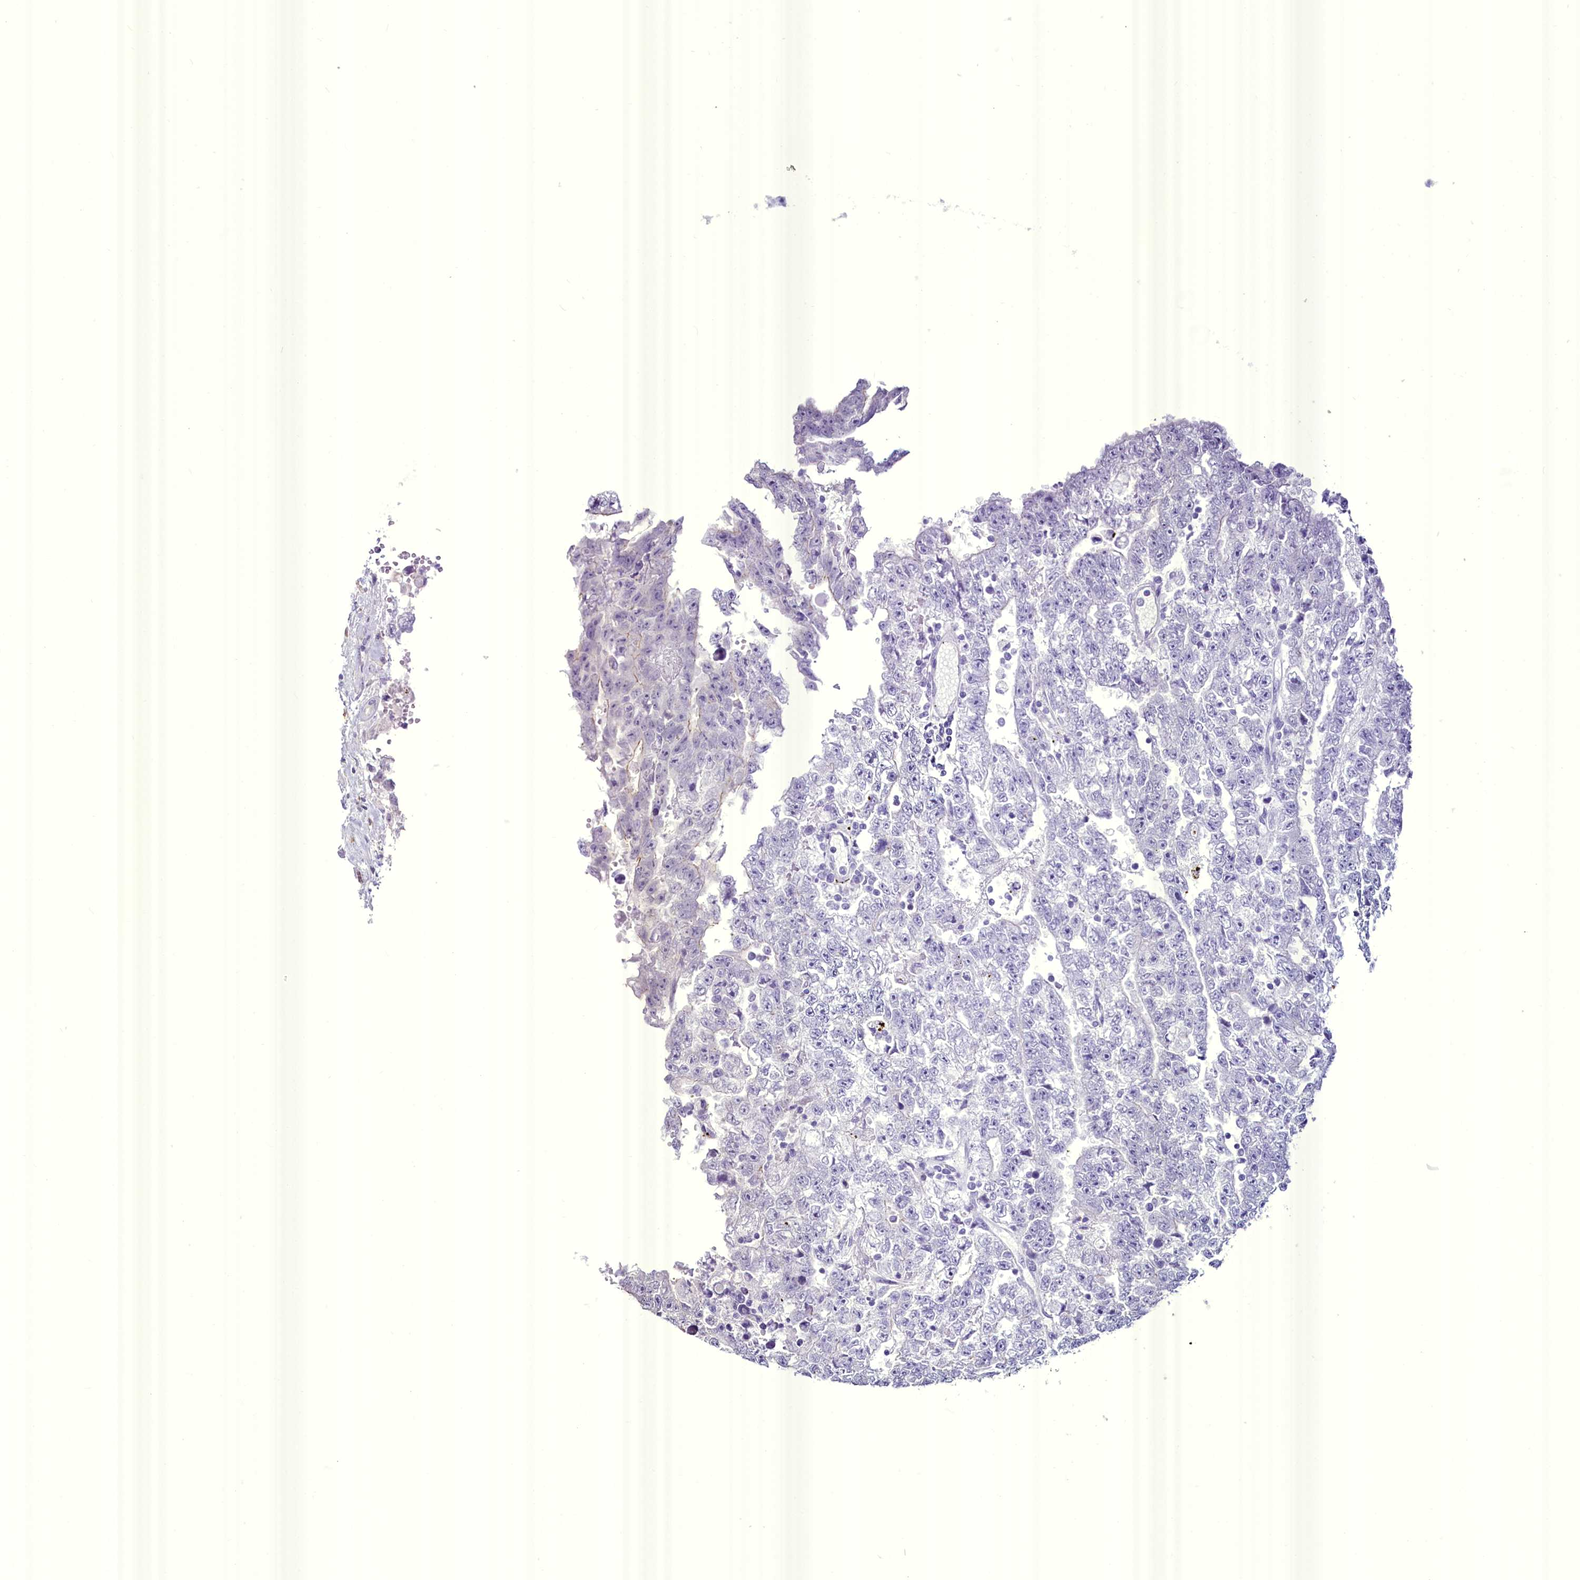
{"staining": {"intensity": "negative", "quantity": "none", "location": "none"}, "tissue": "testis cancer", "cell_type": "Tumor cells", "image_type": "cancer", "snomed": [{"axis": "morphology", "description": "Carcinoma, Embryonal, NOS"}, {"axis": "topography", "description": "Testis"}], "caption": "Tumor cells are negative for protein expression in human embryonal carcinoma (testis). The staining was performed using DAB to visualize the protein expression in brown, while the nuclei were stained in blue with hematoxylin (Magnification: 20x).", "gene": "BANK1", "patient": {"sex": "male", "age": 25}}